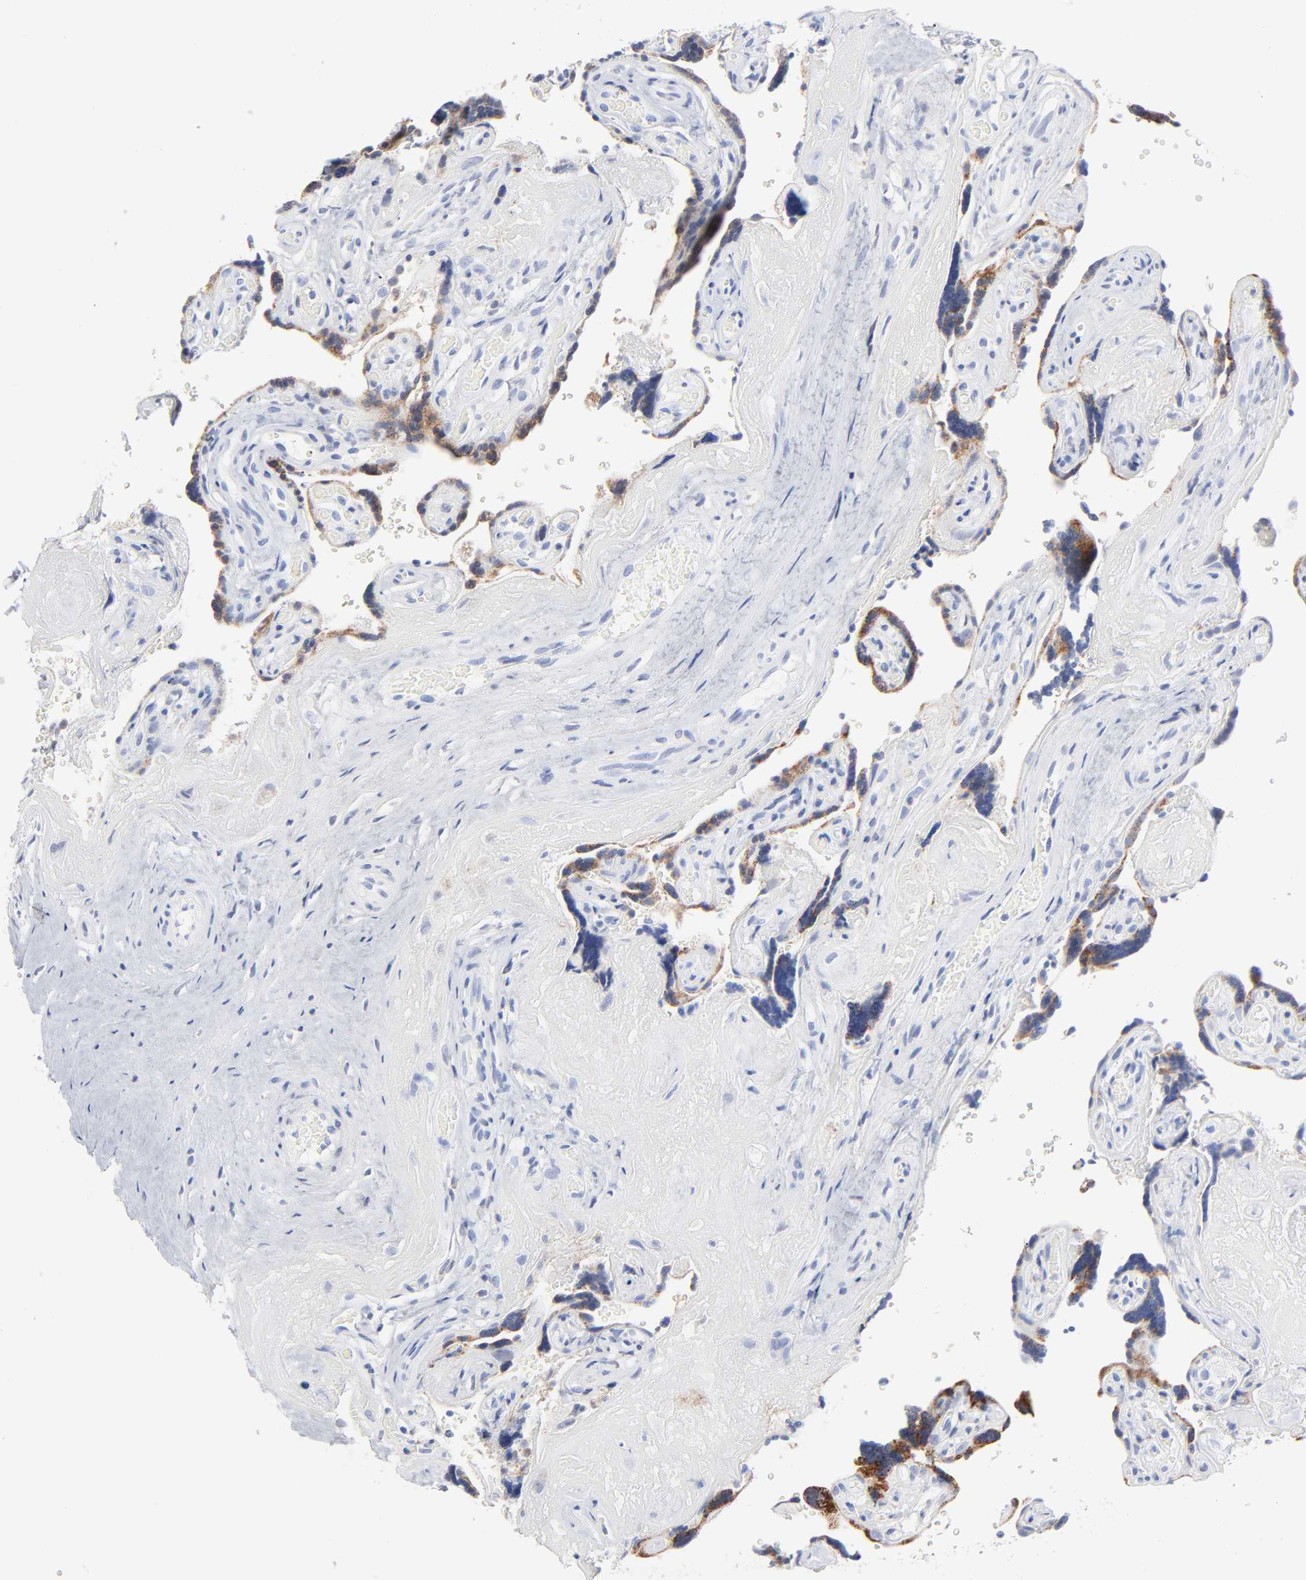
{"staining": {"intensity": "moderate", "quantity": ">75%", "location": "cytoplasmic/membranous"}, "tissue": "placenta", "cell_type": "Trophoblastic cells", "image_type": "normal", "snomed": [{"axis": "morphology", "description": "Normal tissue, NOS"}, {"axis": "topography", "description": "Placenta"}], "caption": "A micrograph of human placenta stained for a protein displays moderate cytoplasmic/membranous brown staining in trophoblastic cells. (Brightfield microscopy of DAB IHC at high magnification).", "gene": "CHCHD10", "patient": {"sex": "female", "age": 30}}